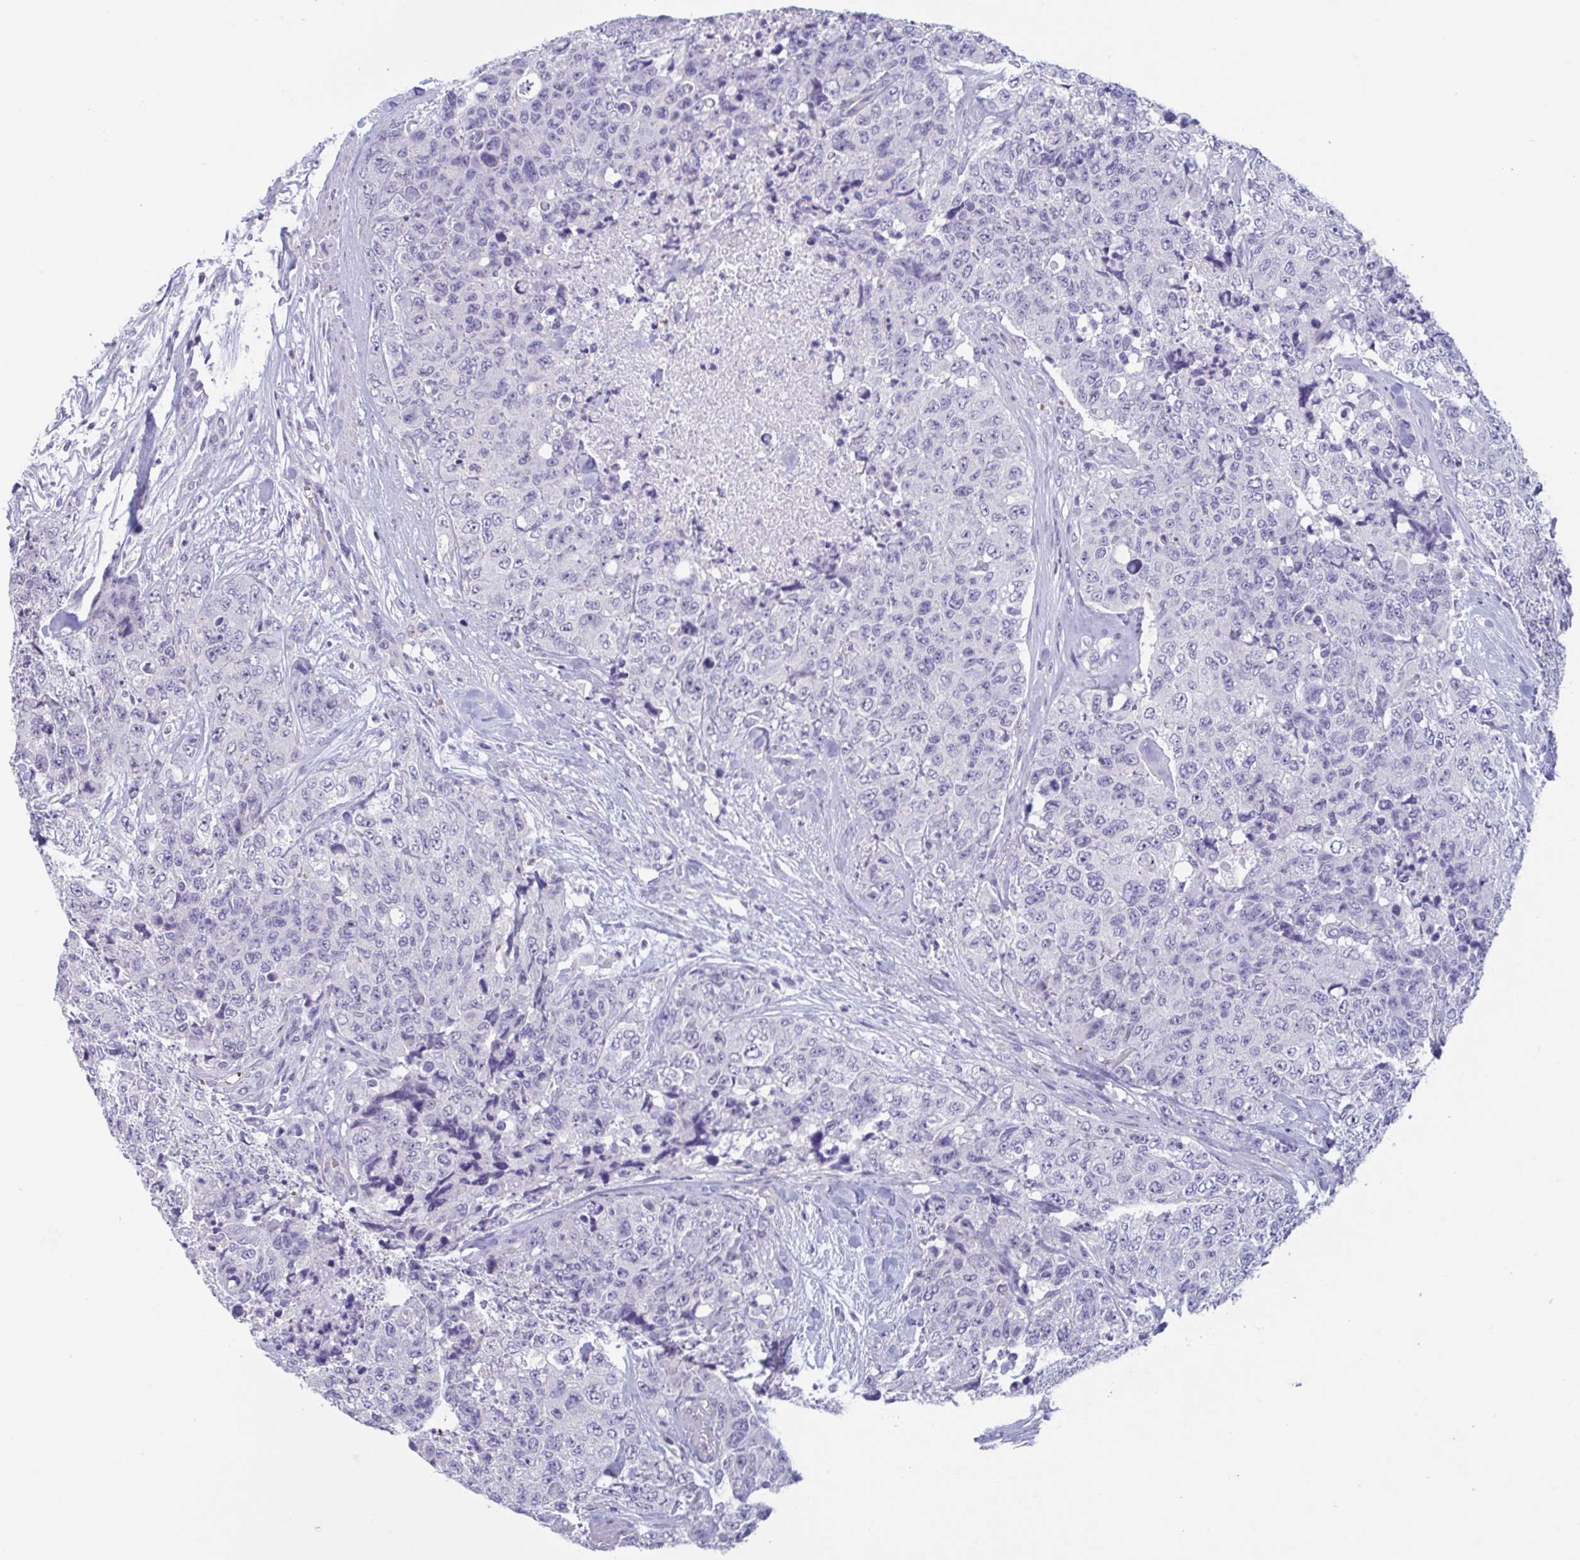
{"staining": {"intensity": "negative", "quantity": "none", "location": "none"}, "tissue": "urothelial cancer", "cell_type": "Tumor cells", "image_type": "cancer", "snomed": [{"axis": "morphology", "description": "Urothelial carcinoma, High grade"}, {"axis": "topography", "description": "Urinary bladder"}], "caption": "High-grade urothelial carcinoma was stained to show a protein in brown. There is no significant staining in tumor cells.", "gene": "MORC4", "patient": {"sex": "female", "age": 78}}